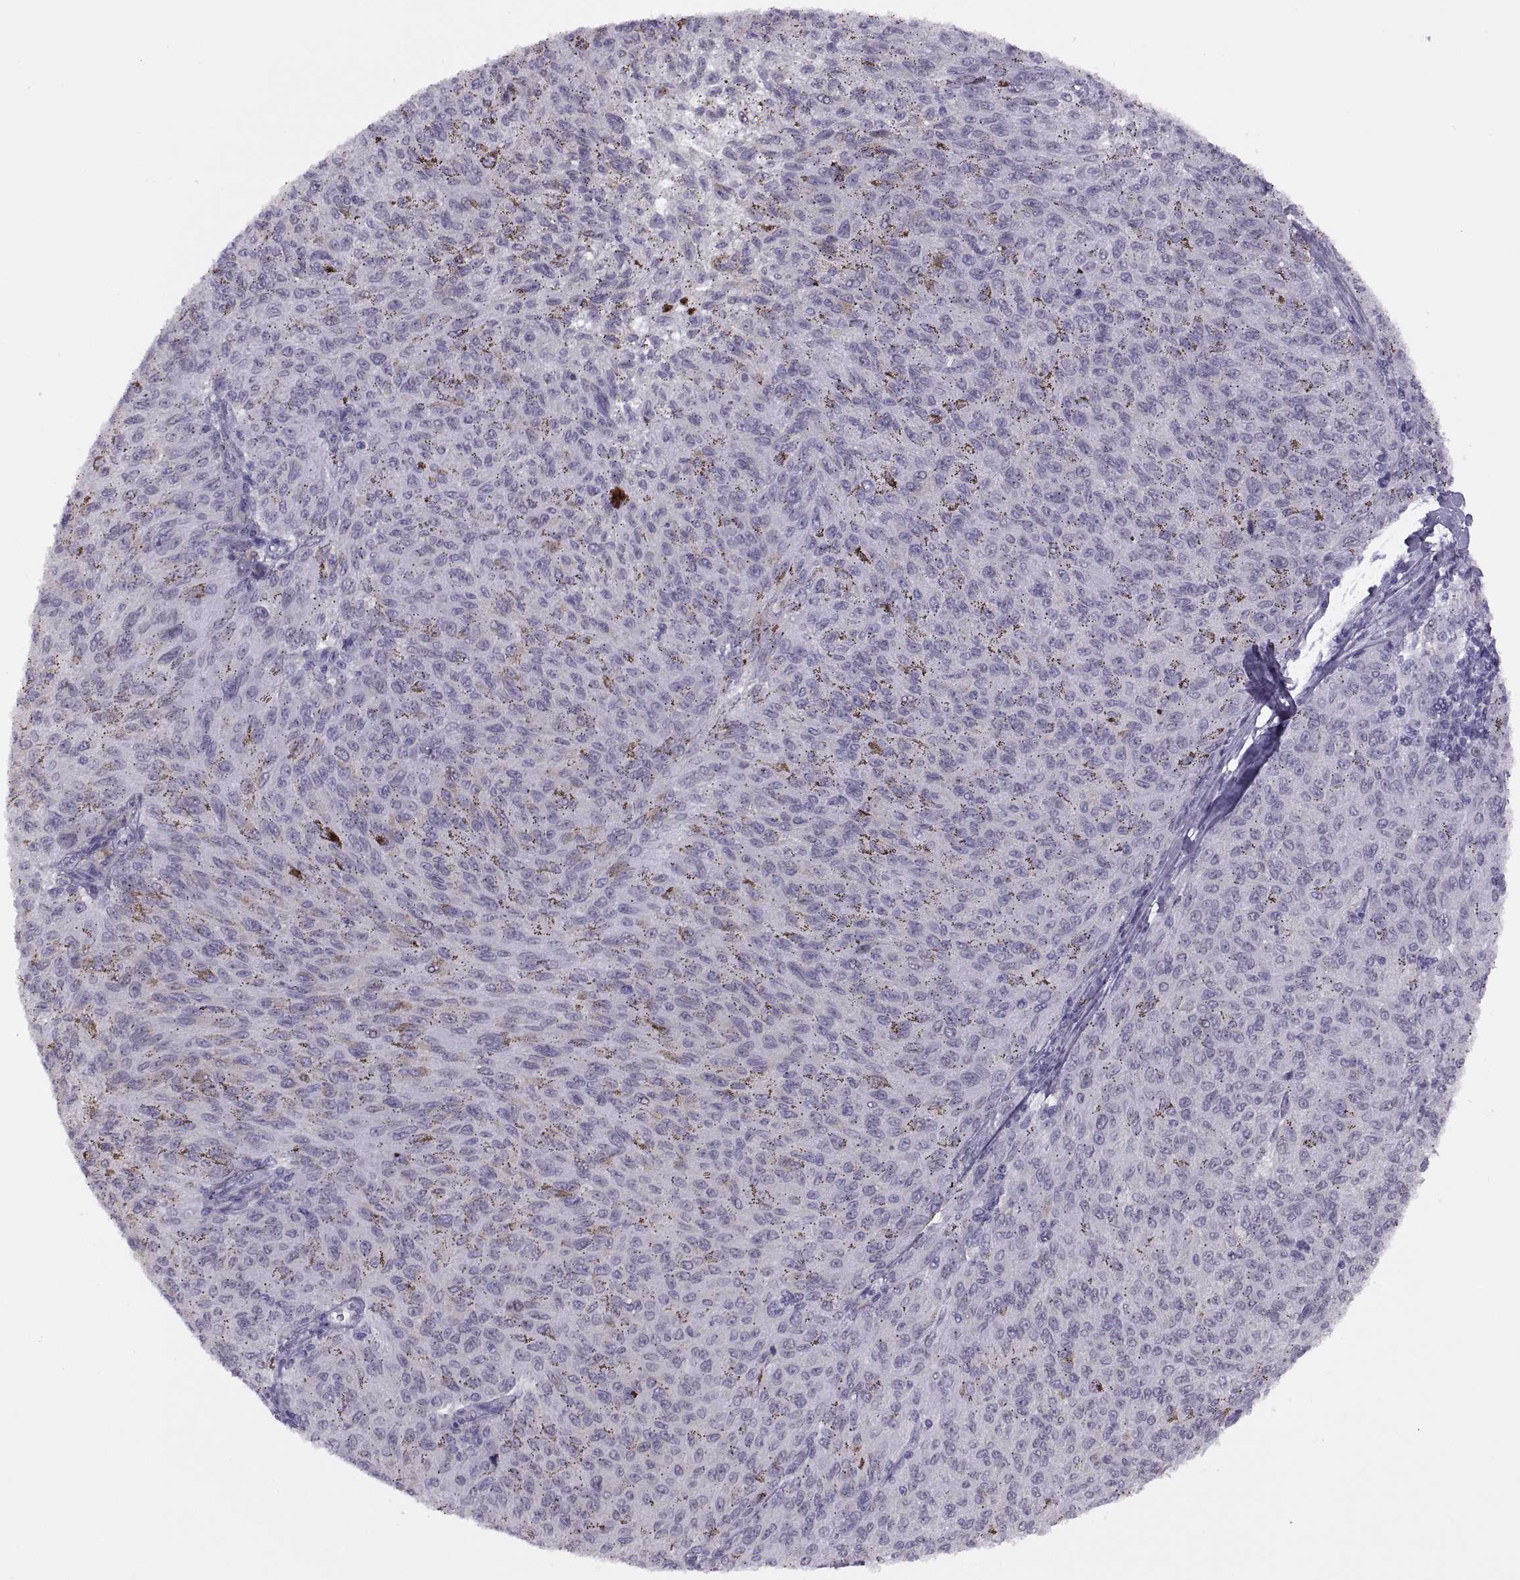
{"staining": {"intensity": "negative", "quantity": "none", "location": "none"}, "tissue": "melanoma", "cell_type": "Tumor cells", "image_type": "cancer", "snomed": [{"axis": "morphology", "description": "Malignant melanoma, NOS"}, {"axis": "topography", "description": "Skin"}], "caption": "High magnification brightfield microscopy of malignant melanoma stained with DAB (3,3'-diaminobenzidine) (brown) and counterstained with hematoxylin (blue): tumor cells show no significant staining.", "gene": "FAM24A", "patient": {"sex": "female", "age": 72}}